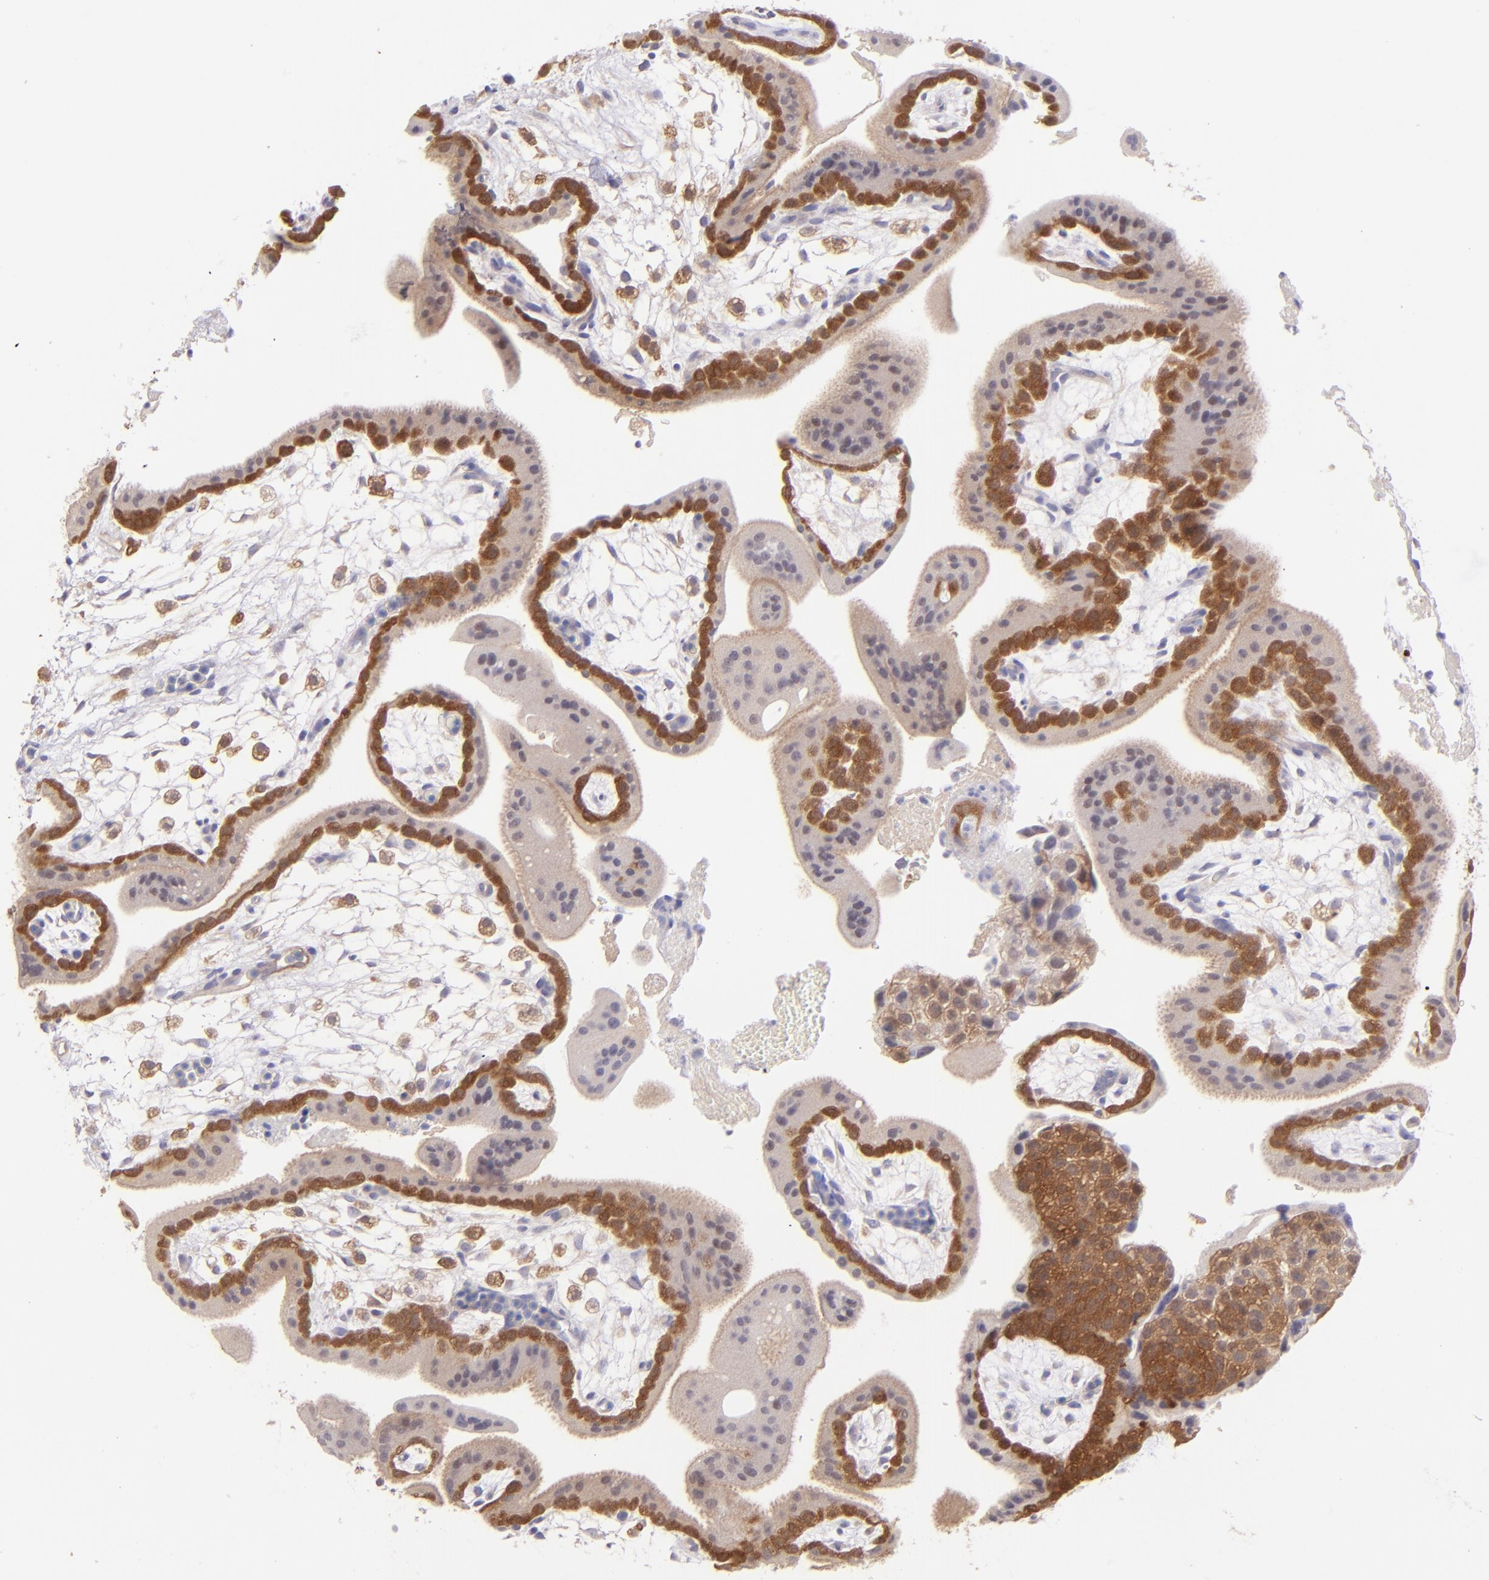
{"staining": {"intensity": "weak", "quantity": ">75%", "location": "cytoplasmic/membranous"}, "tissue": "placenta", "cell_type": "Decidual cells", "image_type": "normal", "snomed": [{"axis": "morphology", "description": "Normal tissue, NOS"}, {"axis": "topography", "description": "Placenta"}], "caption": "Immunohistochemical staining of unremarkable human placenta shows low levels of weak cytoplasmic/membranous positivity in approximately >75% of decidual cells. (DAB IHC with brightfield microscopy, high magnification).", "gene": "SH2D4A", "patient": {"sex": "female", "age": 35}}